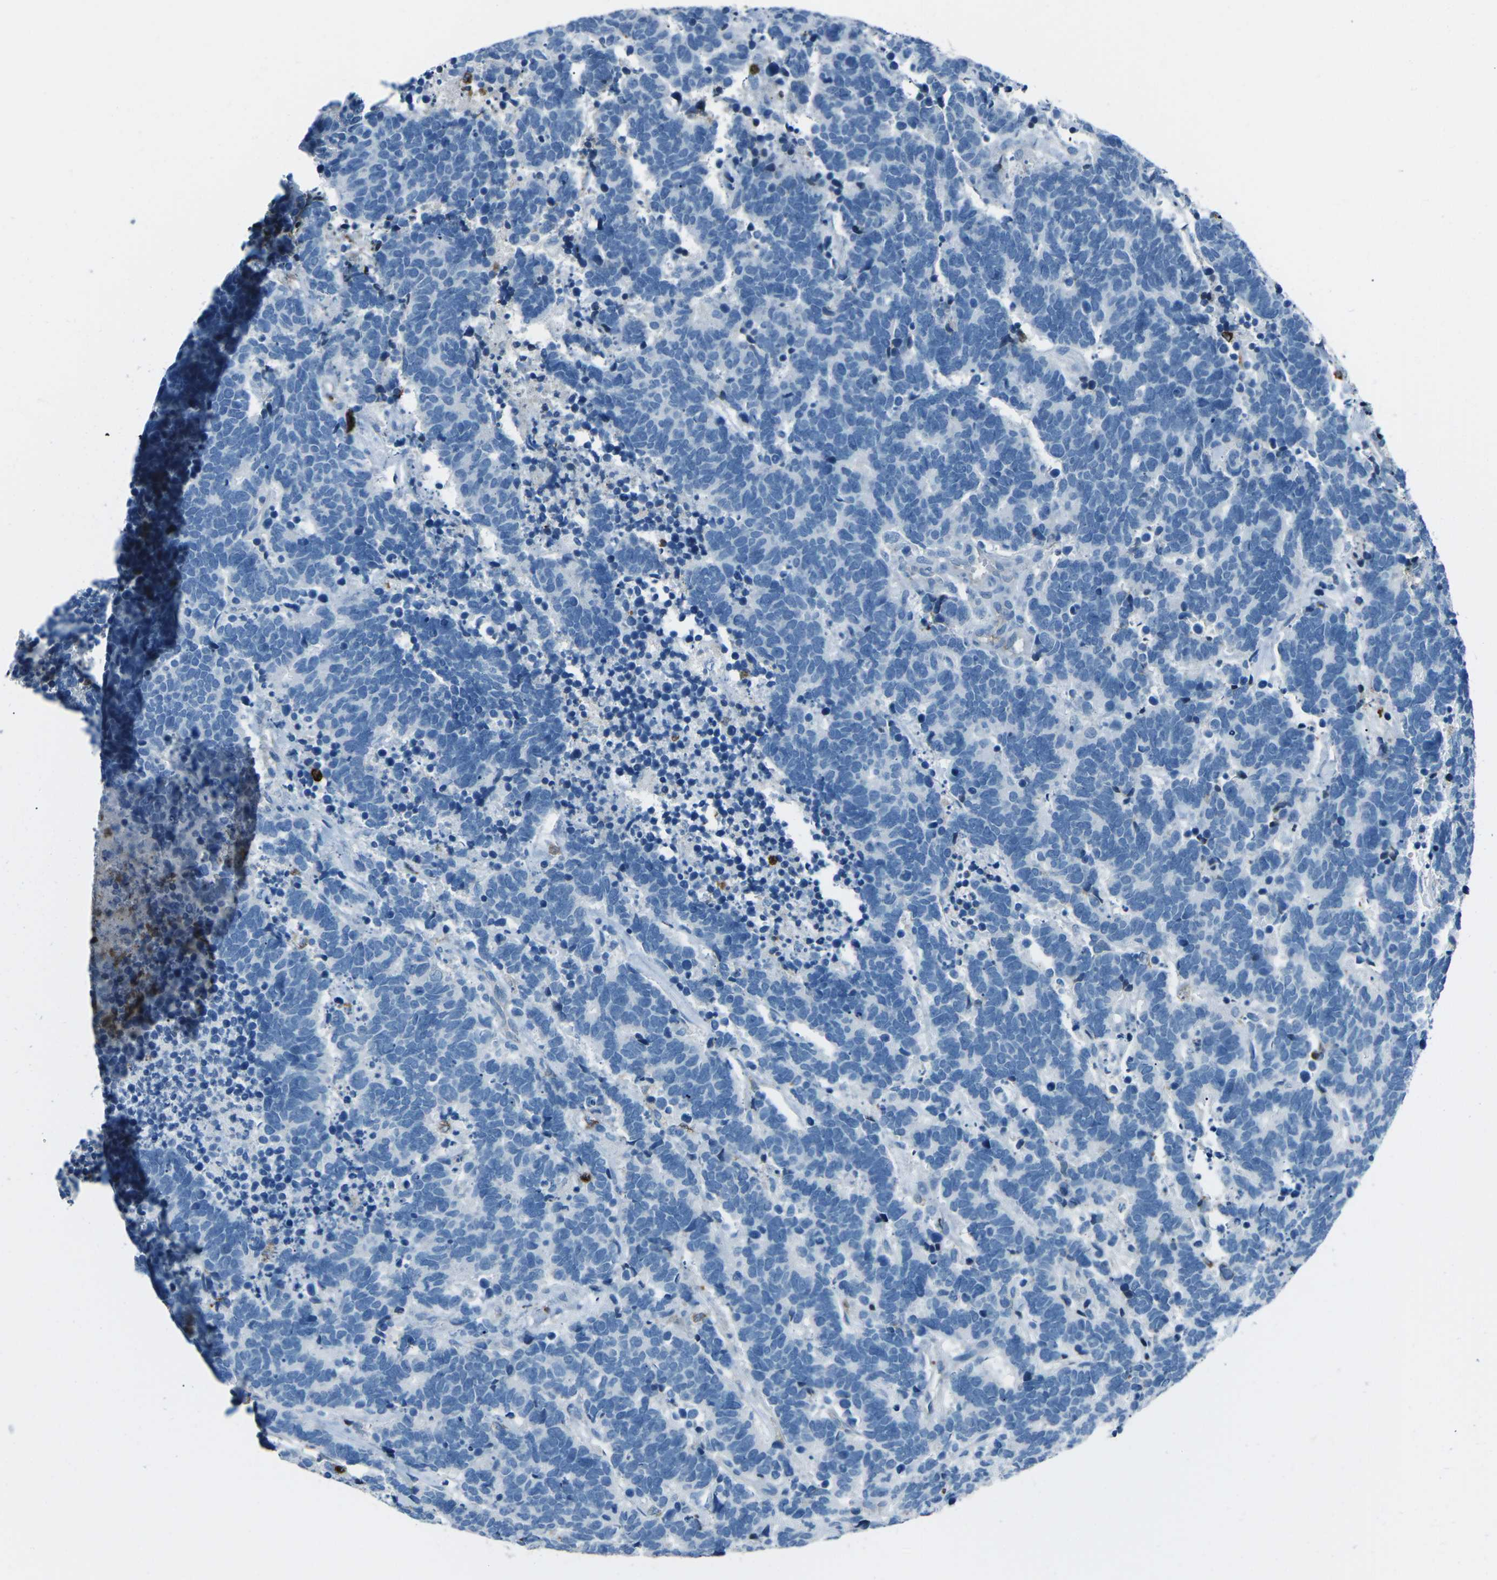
{"staining": {"intensity": "negative", "quantity": "none", "location": "none"}, "tissue": "carcinoid", "cell_type": "Tumor cells", "image_type": "cancer", "snomed": [{"axis": "morphology", "description": "Carcinoma, NOS"}, {"axis": "morphology", "description": "Carcinoid, malignant, NOS"}, {"axis": "topography", "description": "Urinary bladder"}], "caption": "Tumor cells are negative for protein expression in human malignant carcinoid.", "gene": "FCN1", "patient": {"sex": "male", "age": 57}}